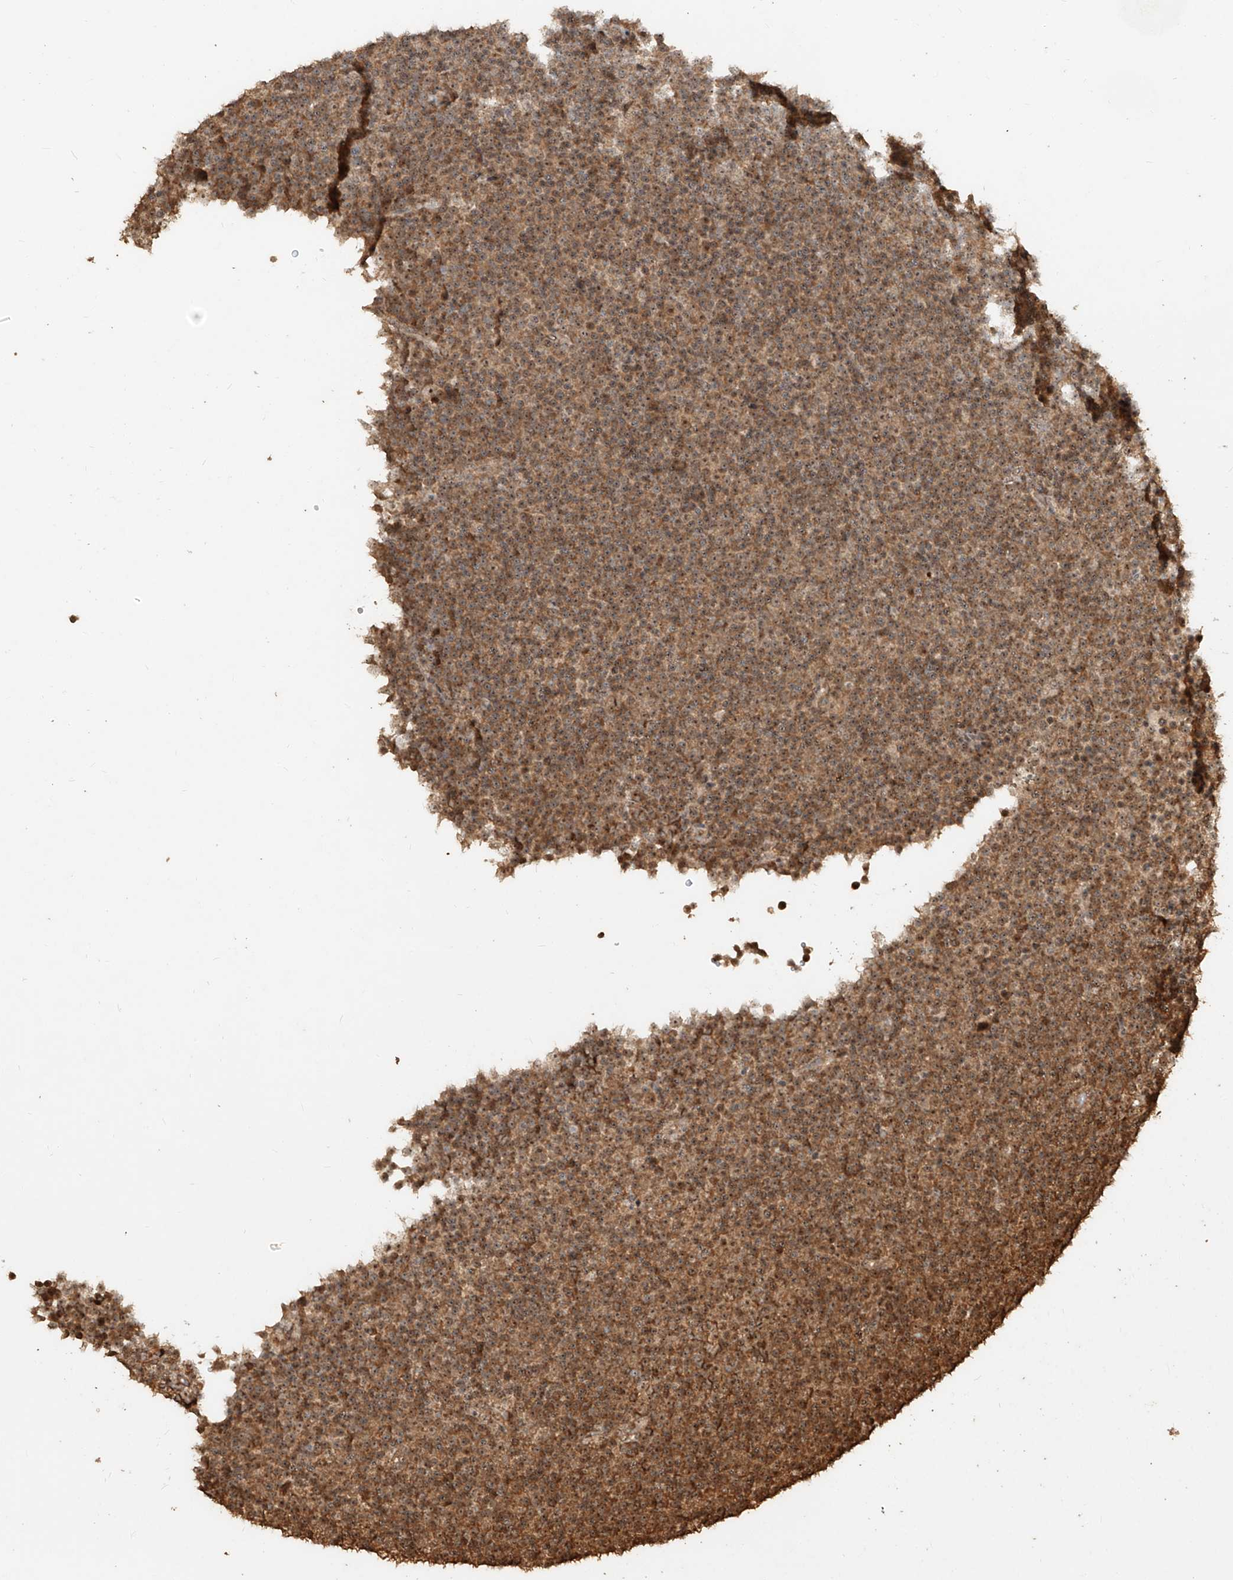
{"staining": {"intensity": "moderate", "quantity": ">75%", "location": "cytoplasmic/membranous,nuclear"}, "tissue": "lymphoma", "cell_type": "Tumor cells", "image_type": "cancer", "snomed": [{"axis": "morphology", "description": "Malignant lymphoma, non-Hodgkin's type, Low grade"}, {"axis": "topography", "description": "Lymph node"}], "caption": "Low-grade malignant lymphoma, non-Hodgkin's type stained with a brown dye demonstrates moderate cytoplasmic/membranous and nuclear positive expression in approximately >75% of tumor cells.", "gene": "ZNF660", "patient": {"sex": "female", "age": 67}}